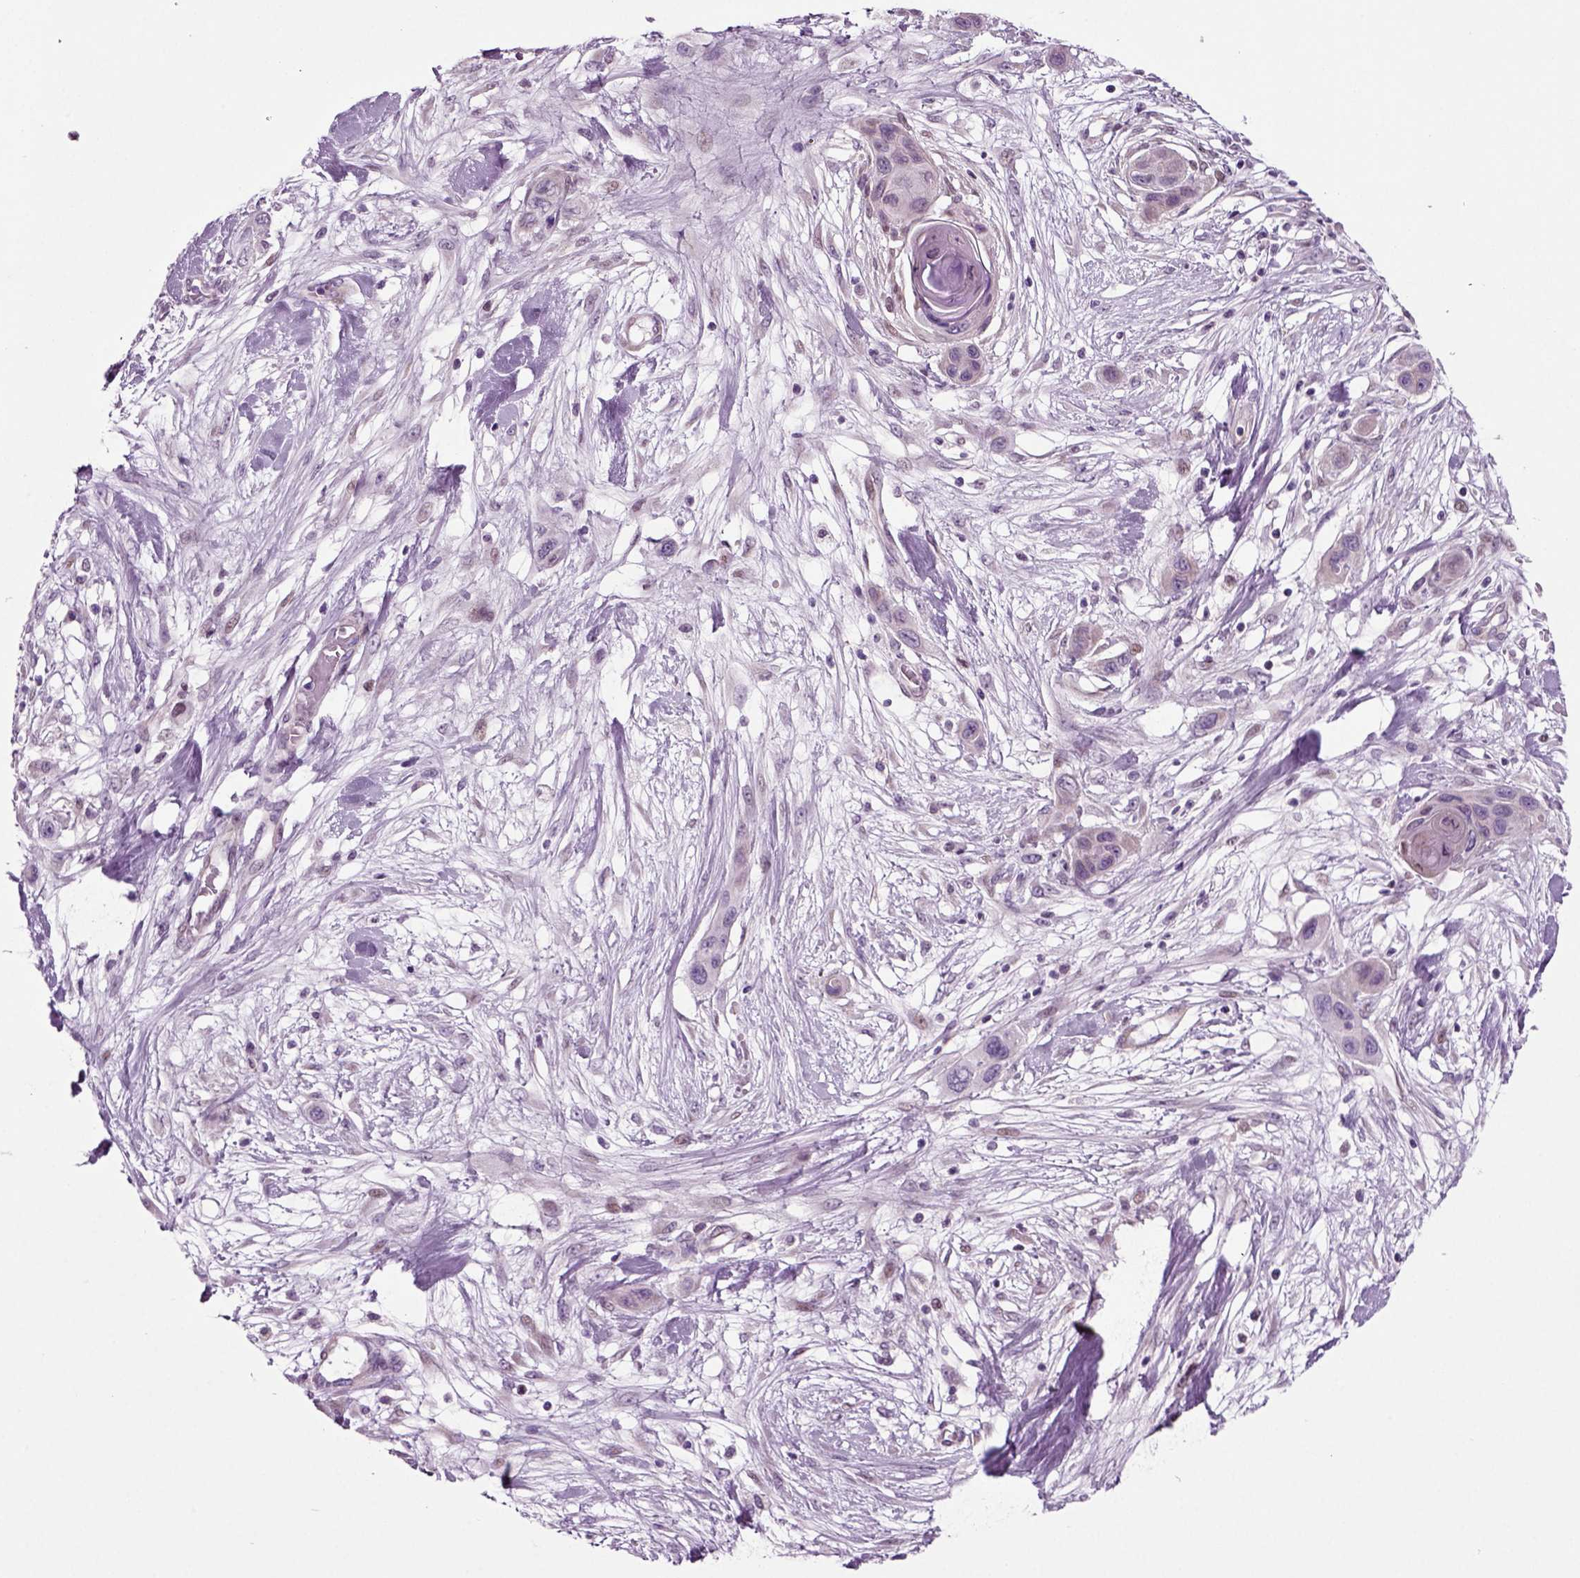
{"staining": {"intensity": "negative", "quantity": "none", "location": "none"}, "tissue": "skin cancer", "cell_type": "Tumor cells", "image_type": "cancer", "snomed": [{"axis": "morphology", "description": "Squamous cell carcinoma, NOS"}, {"axis": "topography", "description": "Skin"}], "caption": "The histopathology image exhibits no significant positivity in tumor cells of skin cancer.", "gene": "ARID3A", "patient": {"sex": "male", "age": 79}}